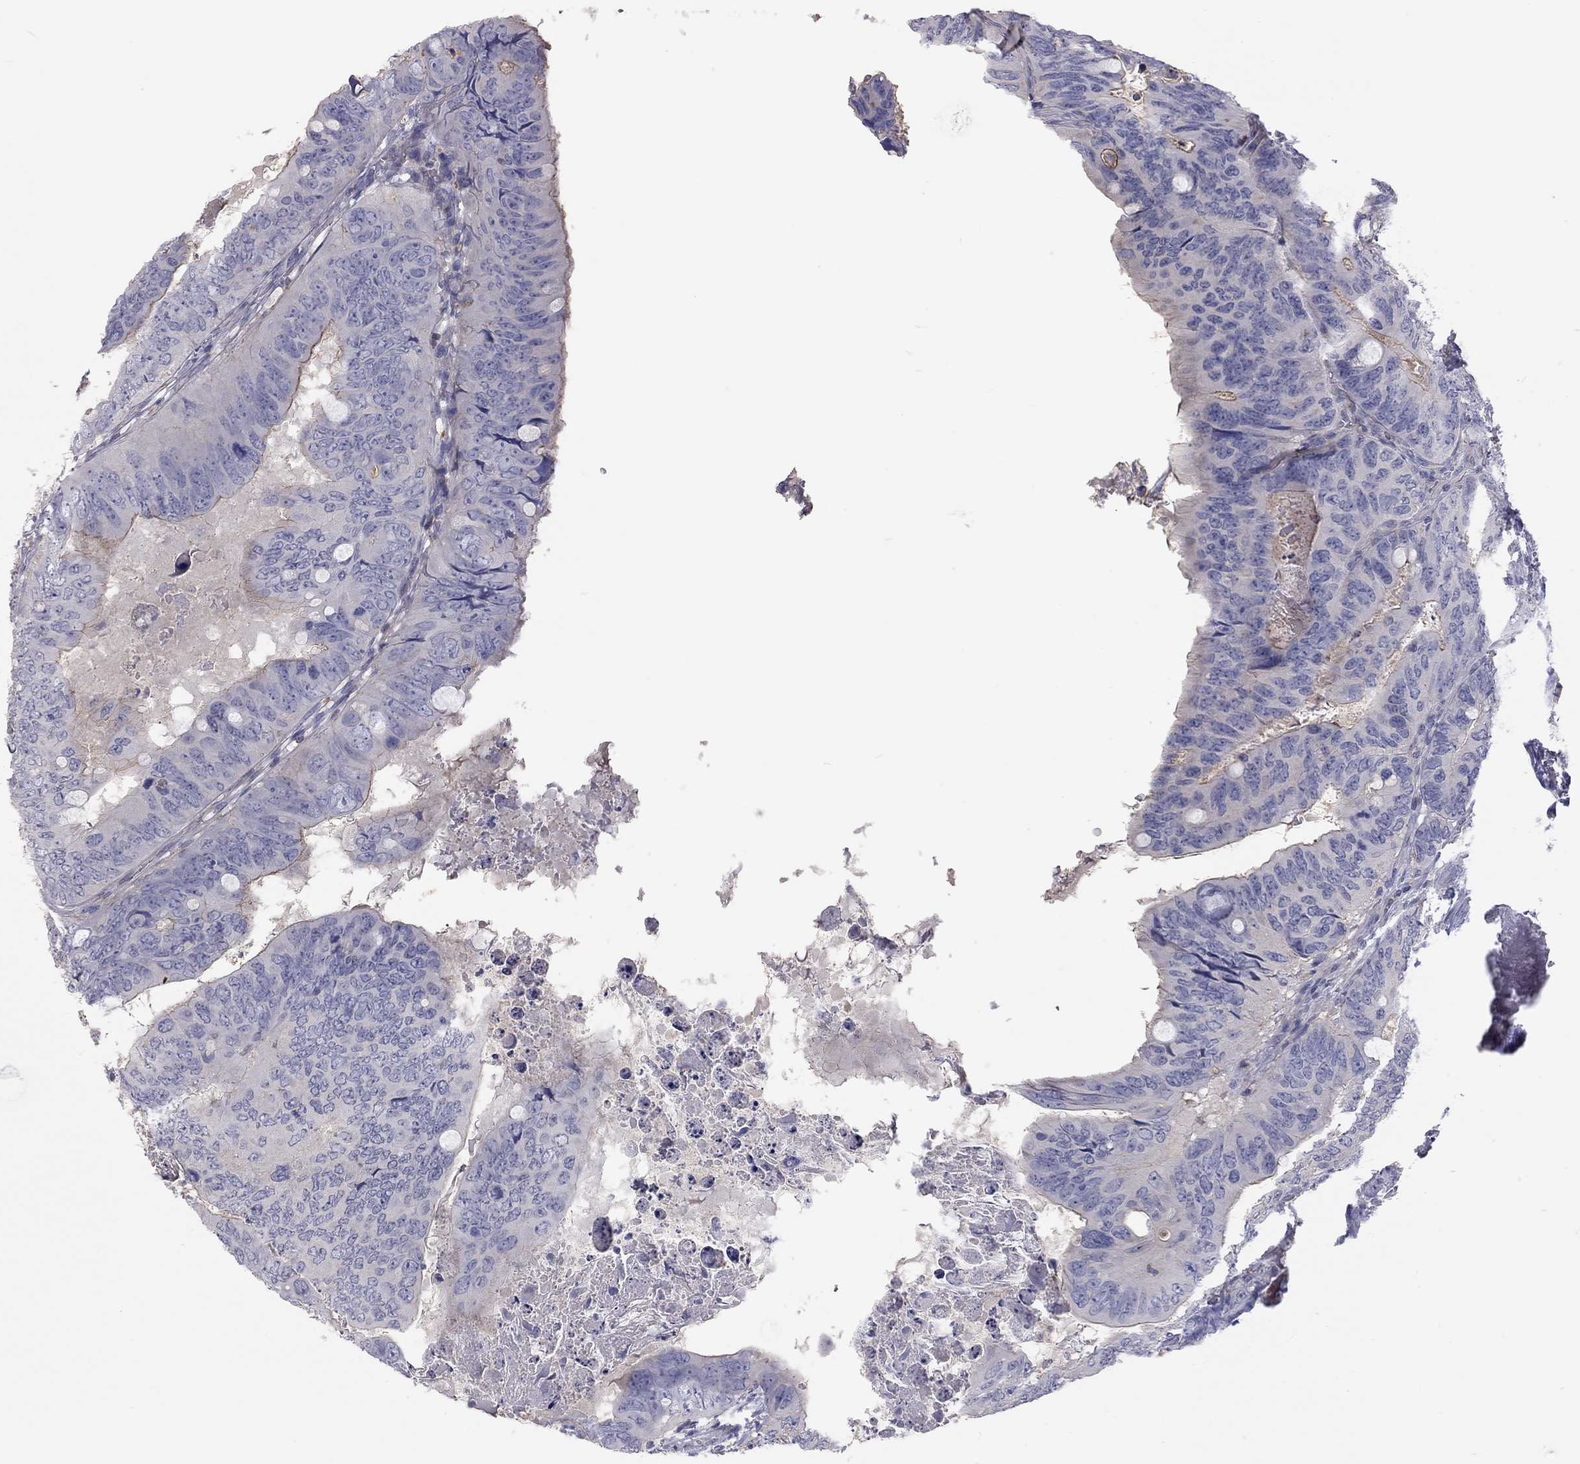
{"staining": {"intensity": "negative", "quantity": "none", "location": "none"}, "tissue": "colorectal cancer", "cell_type": "Tumor cells", "image_type": "cancer", "snomed": [{"axis": "morphology", "description": "Adenocarcinoma, NOS"}, {"axis": "topography", "description": "Colon"}], "caption": "There is no significant positivity in tumor cells of adenocarcinoma (colorectal).", "gene": "ADCYAP1", "patient": {"sex": "male", "age": 79}}